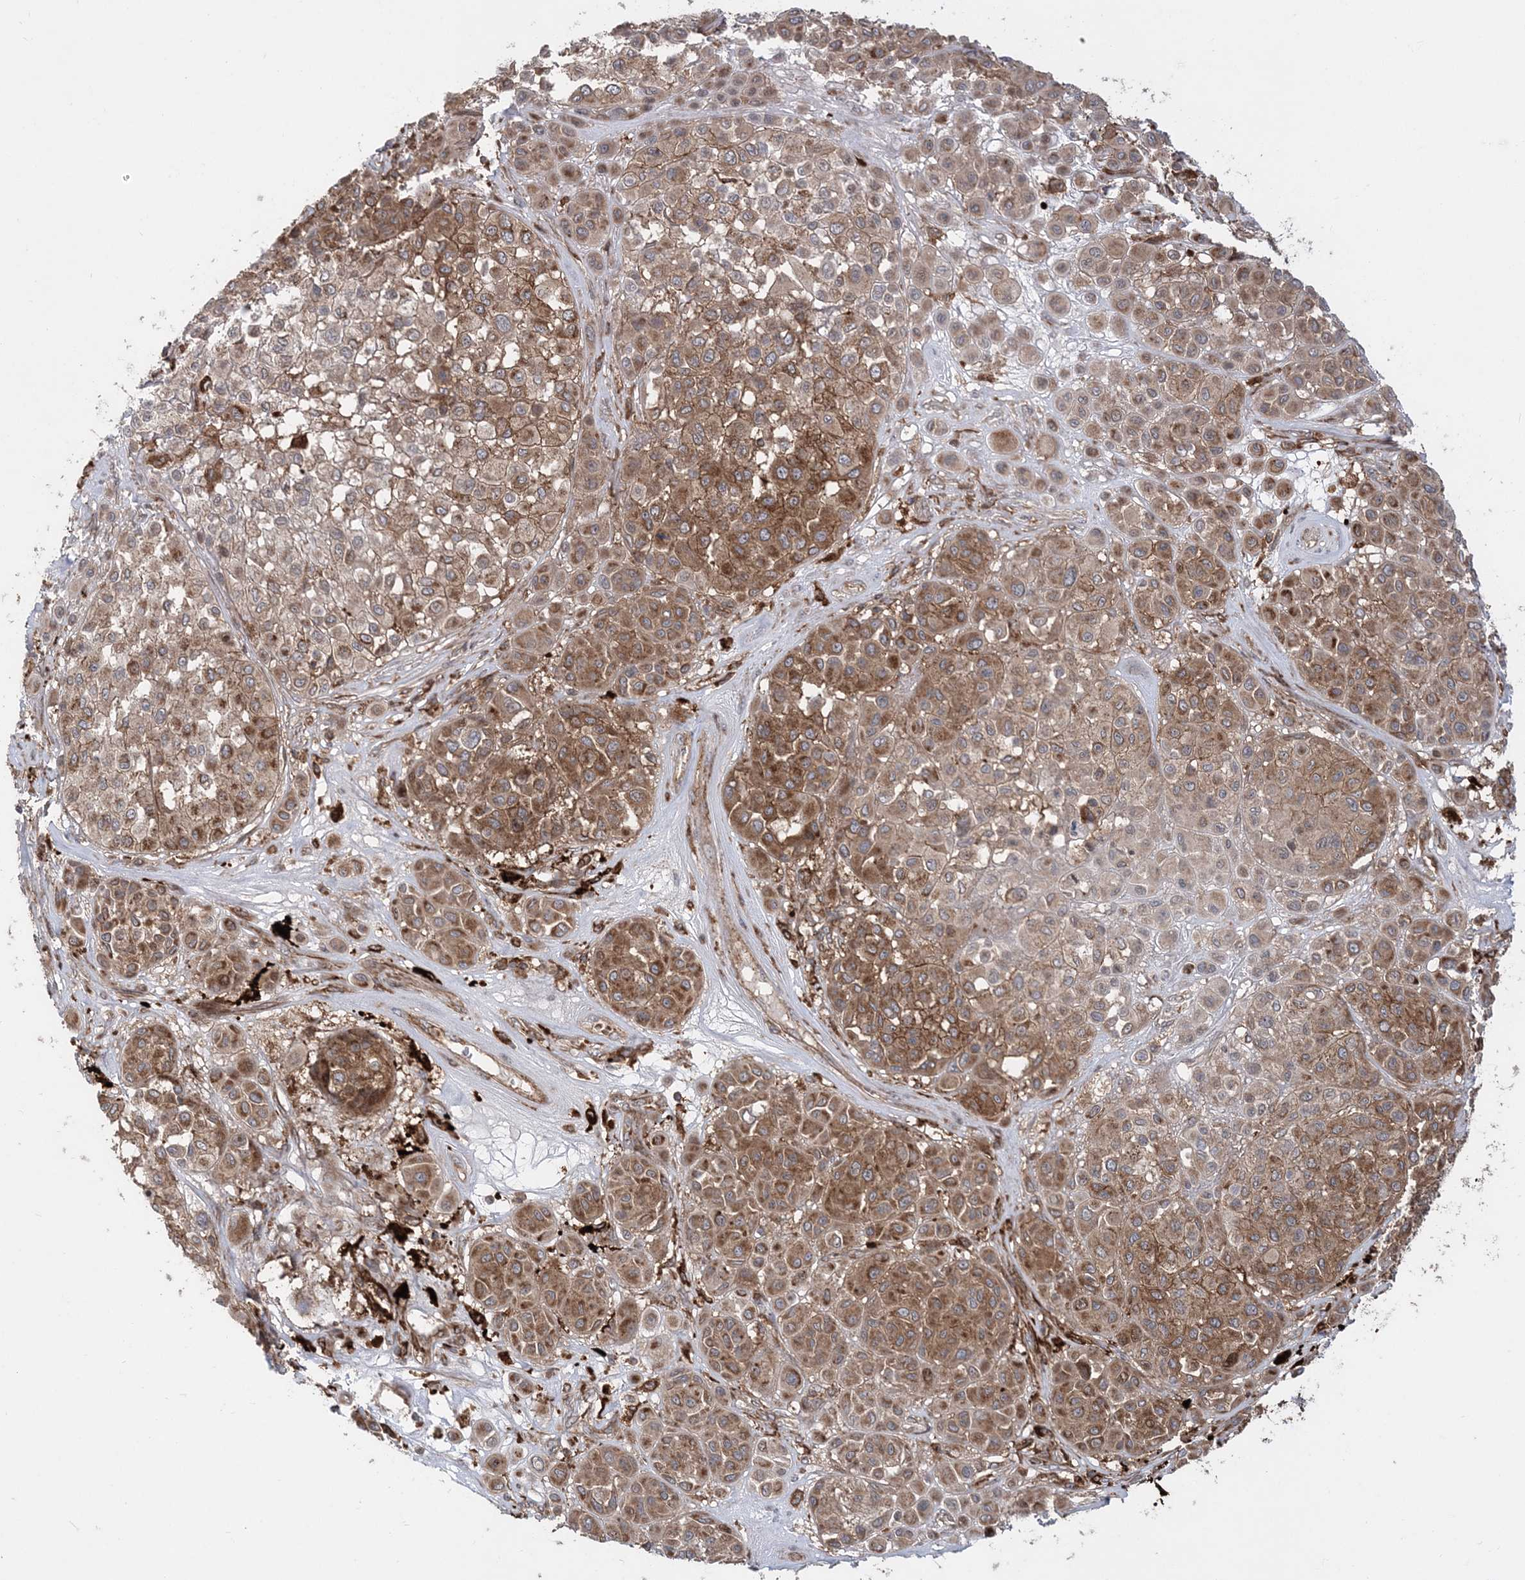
{"staining": {"intensity": "moderate", "quantity": ">75%", "location": "cytoplasmic/membranous"}, "tissue": "melanoma", "cell_type": "Tumor cells", "image_type": "cancer", "snomed": [{"axis": "morphology", "description": "Malignant melanoma, Metastatic site"}, {"axis": "topography", "description": "Soft tissue"}], "caption": "Protein staining of melanoma tissue shows moderate cytoplasmic/membranous positivity in about >75% of tumor cells.", "gene": "LRPPRC", "patient": {"sex": "male", "age": 41}}